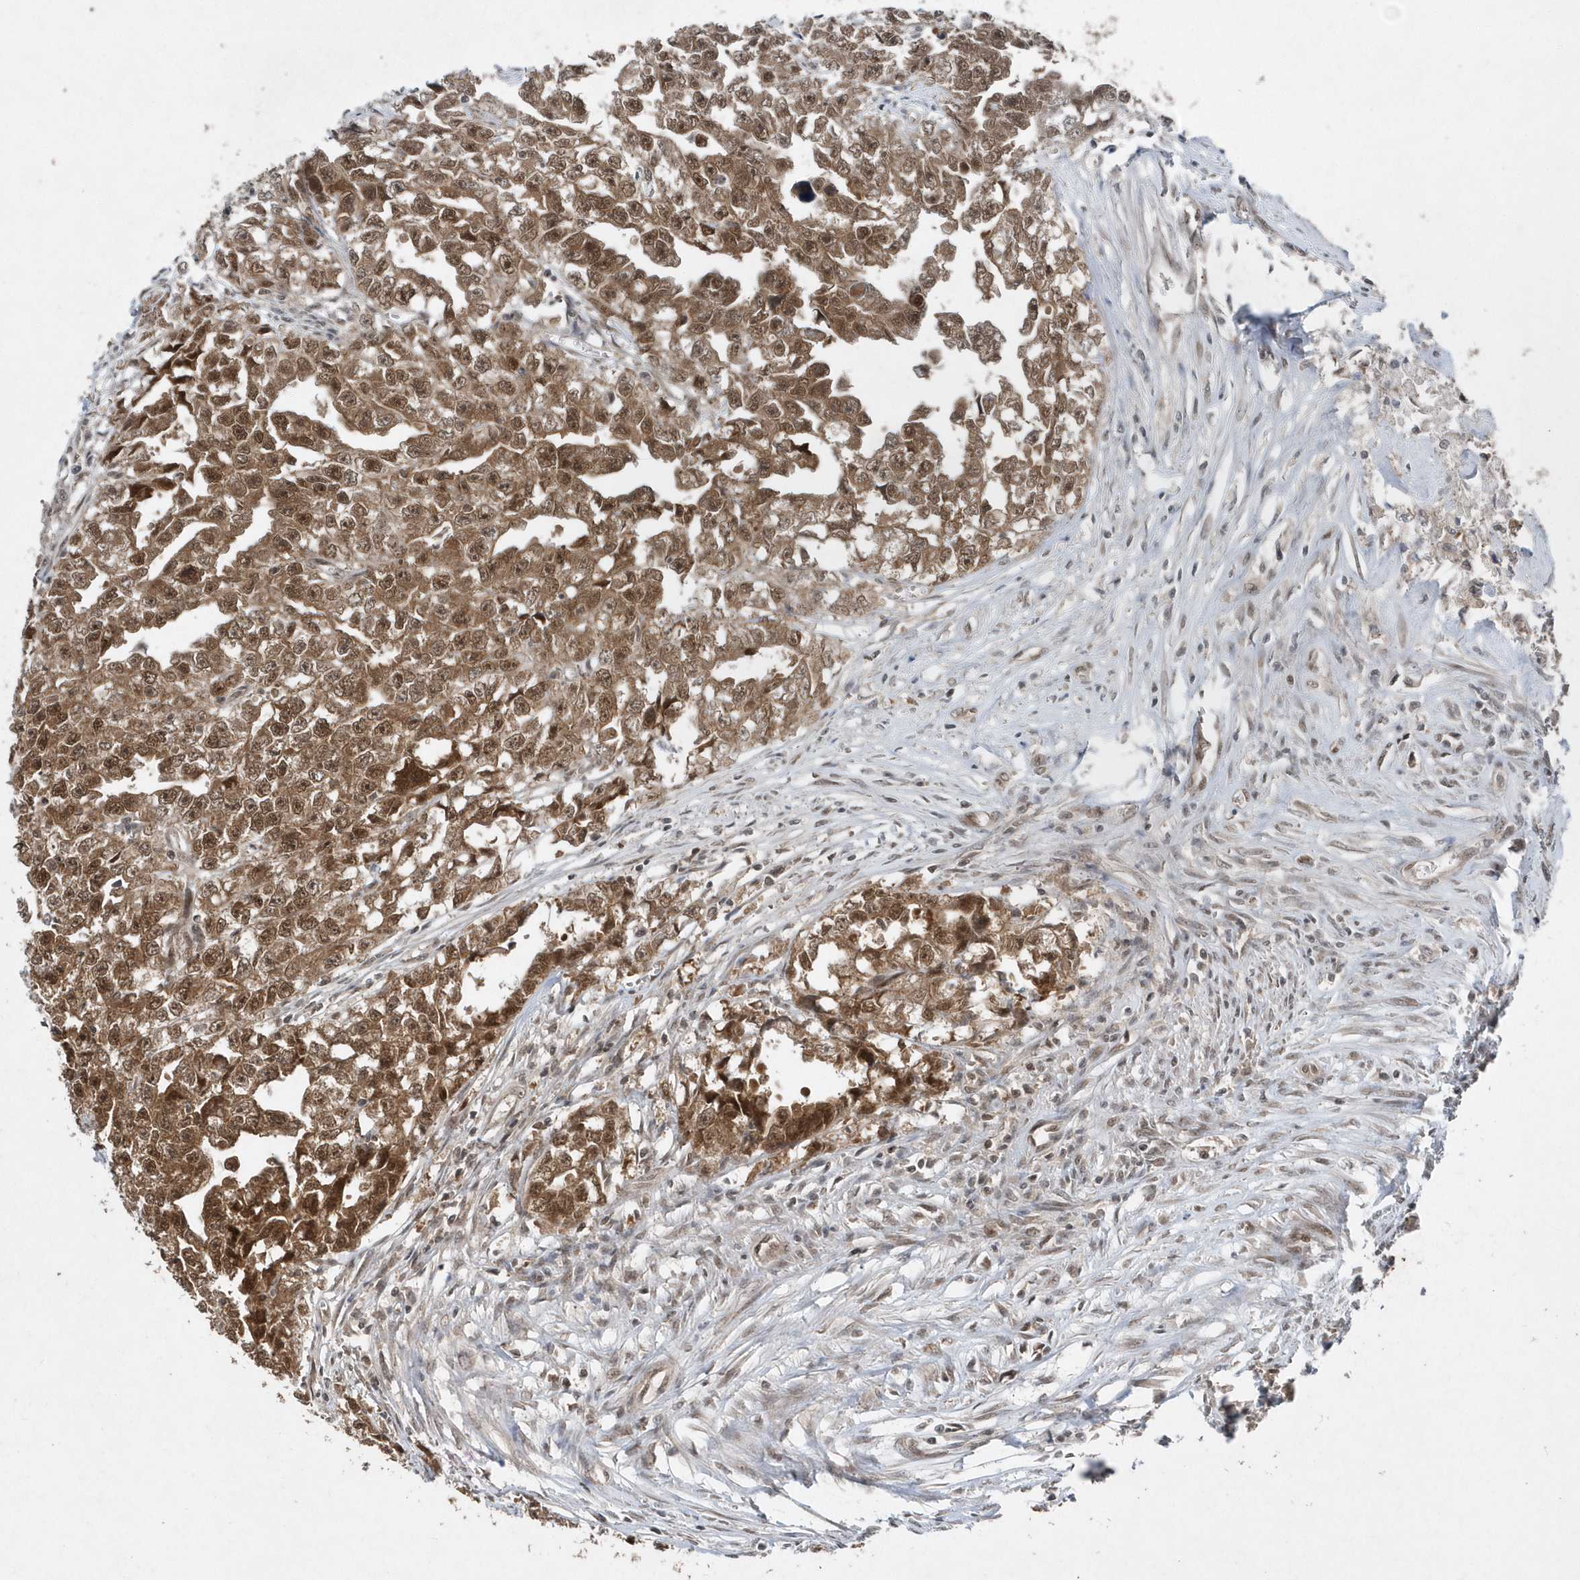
{"staining": {"intensity": "moderate", "quantity": ">75%", "location": "cytoplasmic/membranous,nuclear"}, "tissue": "testis cancer", "cell_type": "Tumor cells", "image_type": "cancer", "snomed": [{"axis": "morphology", "description": "Seminoma, NOS"}, {"axis": "morphology", "description": "Carcinoma, Embryonal, NOS"}, {"axis": "topography", "description": "Testis"}], "caption": "Seminoma (testis) stained with a protein marker reveals moderate staining in tumor cells.", "gene": "QTRT2", "patient": {"sex": "male", "age": 43}}